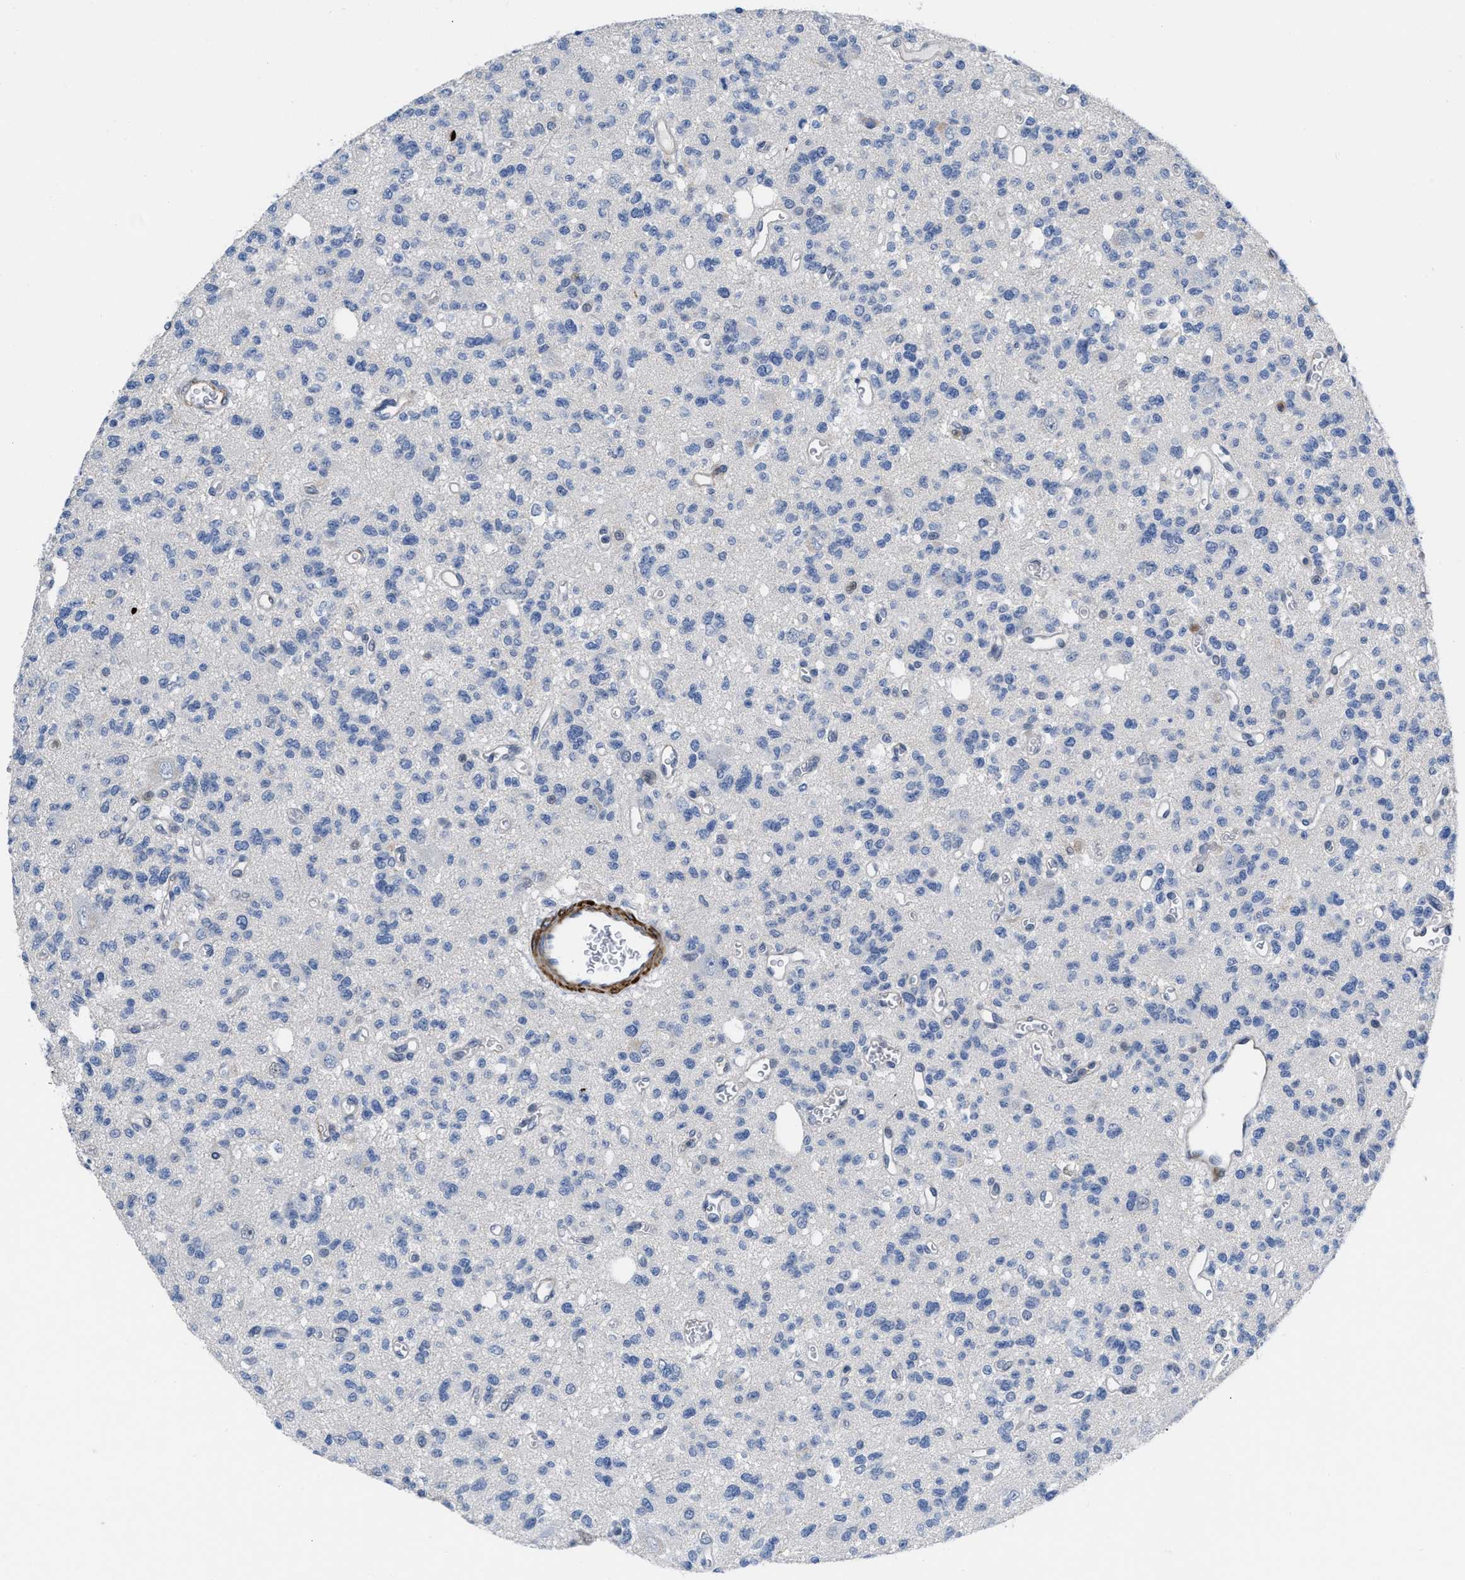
{"staining": {"intensity": "negative", "quantity": "none", "location": "none"}, "tissue": "glioma", "cell_type": "Tumor cells", "image_type": "cancer", "snomed": [{"axis": "morphology", "description": "Glioma, malignant, Low grade"}, {"axis": "topography", "description": "Brain"}], "caption": "Glioma stained for a protein using immunohistochemistry (IHC) exhibits no expression tumor cells.", "gene": "PRMT2", "patient": {"sex": "male", "age": 38}}